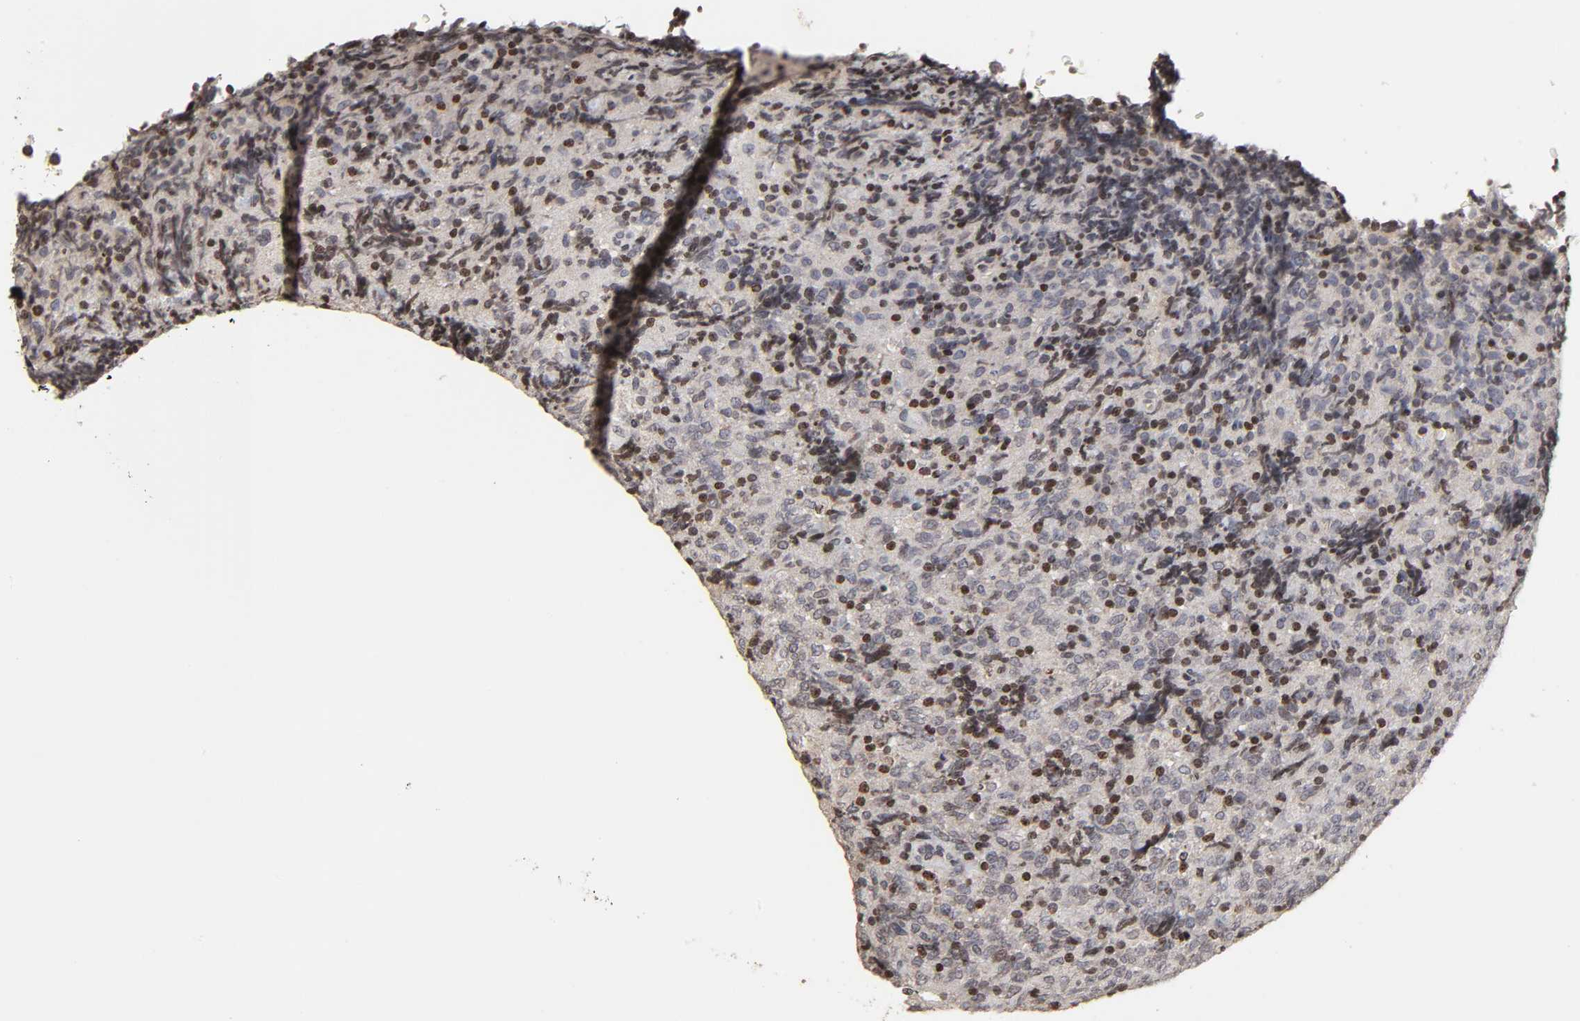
{"staining": {"intensity": "negative", "quantity": "none", "location": "none"}, "tissue": "lymphoma", "cell_type": "Tumor cells", "image_type": "cancer", "snomed": [{"axis": "morphology", "description": "Malignant lymphoma, non-Hodgkin's type, High grade"}, {"axis": "topography", "description": "Tonsil"}], "caption": "Tumor cells show no significant staining in high-grade malignant lymphoma, non-Hodgkin's type.", "gene": "ZNF473", "patient": {"sex": "female", "age": 36}}